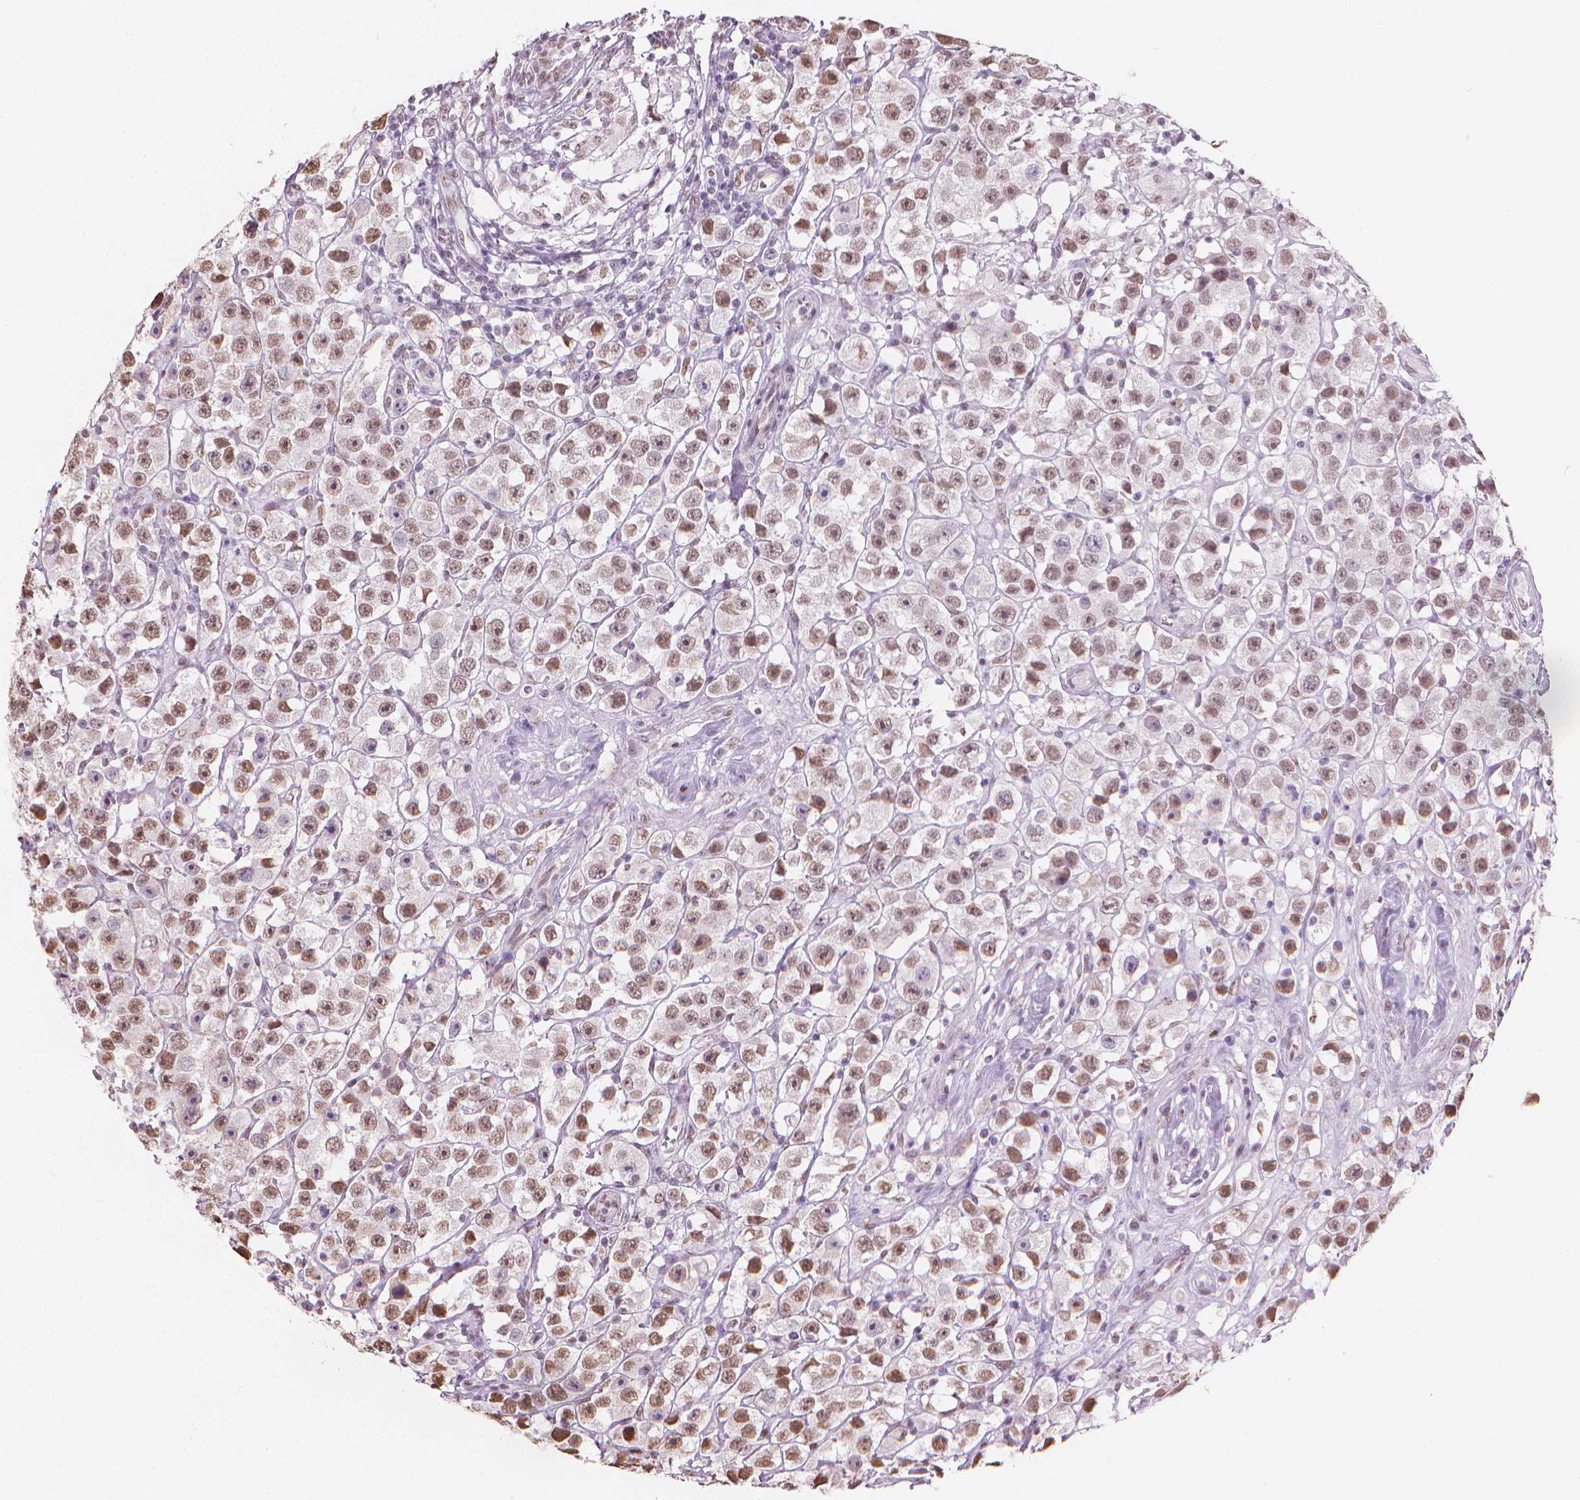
{"staining": {"intensity": "moderate", "quantity": ">75%", "location": "nuclear"}, "tissue": "testis cancer", "cell_type": "Tumor cells", "image_type": "cancer", "snomed": [{"axis": "morphology", "description": "Seminoma, NOS"}, {"axis": "topography", "description": "Testis"}], "caption": "Human testis cancer (seminoma) stained with a brown dye demonstrates moderate nuclear positive staining in about >75% of tumor cells.", "gene": "PIAS2", "patient": {"sex": "male", "age": 45}}